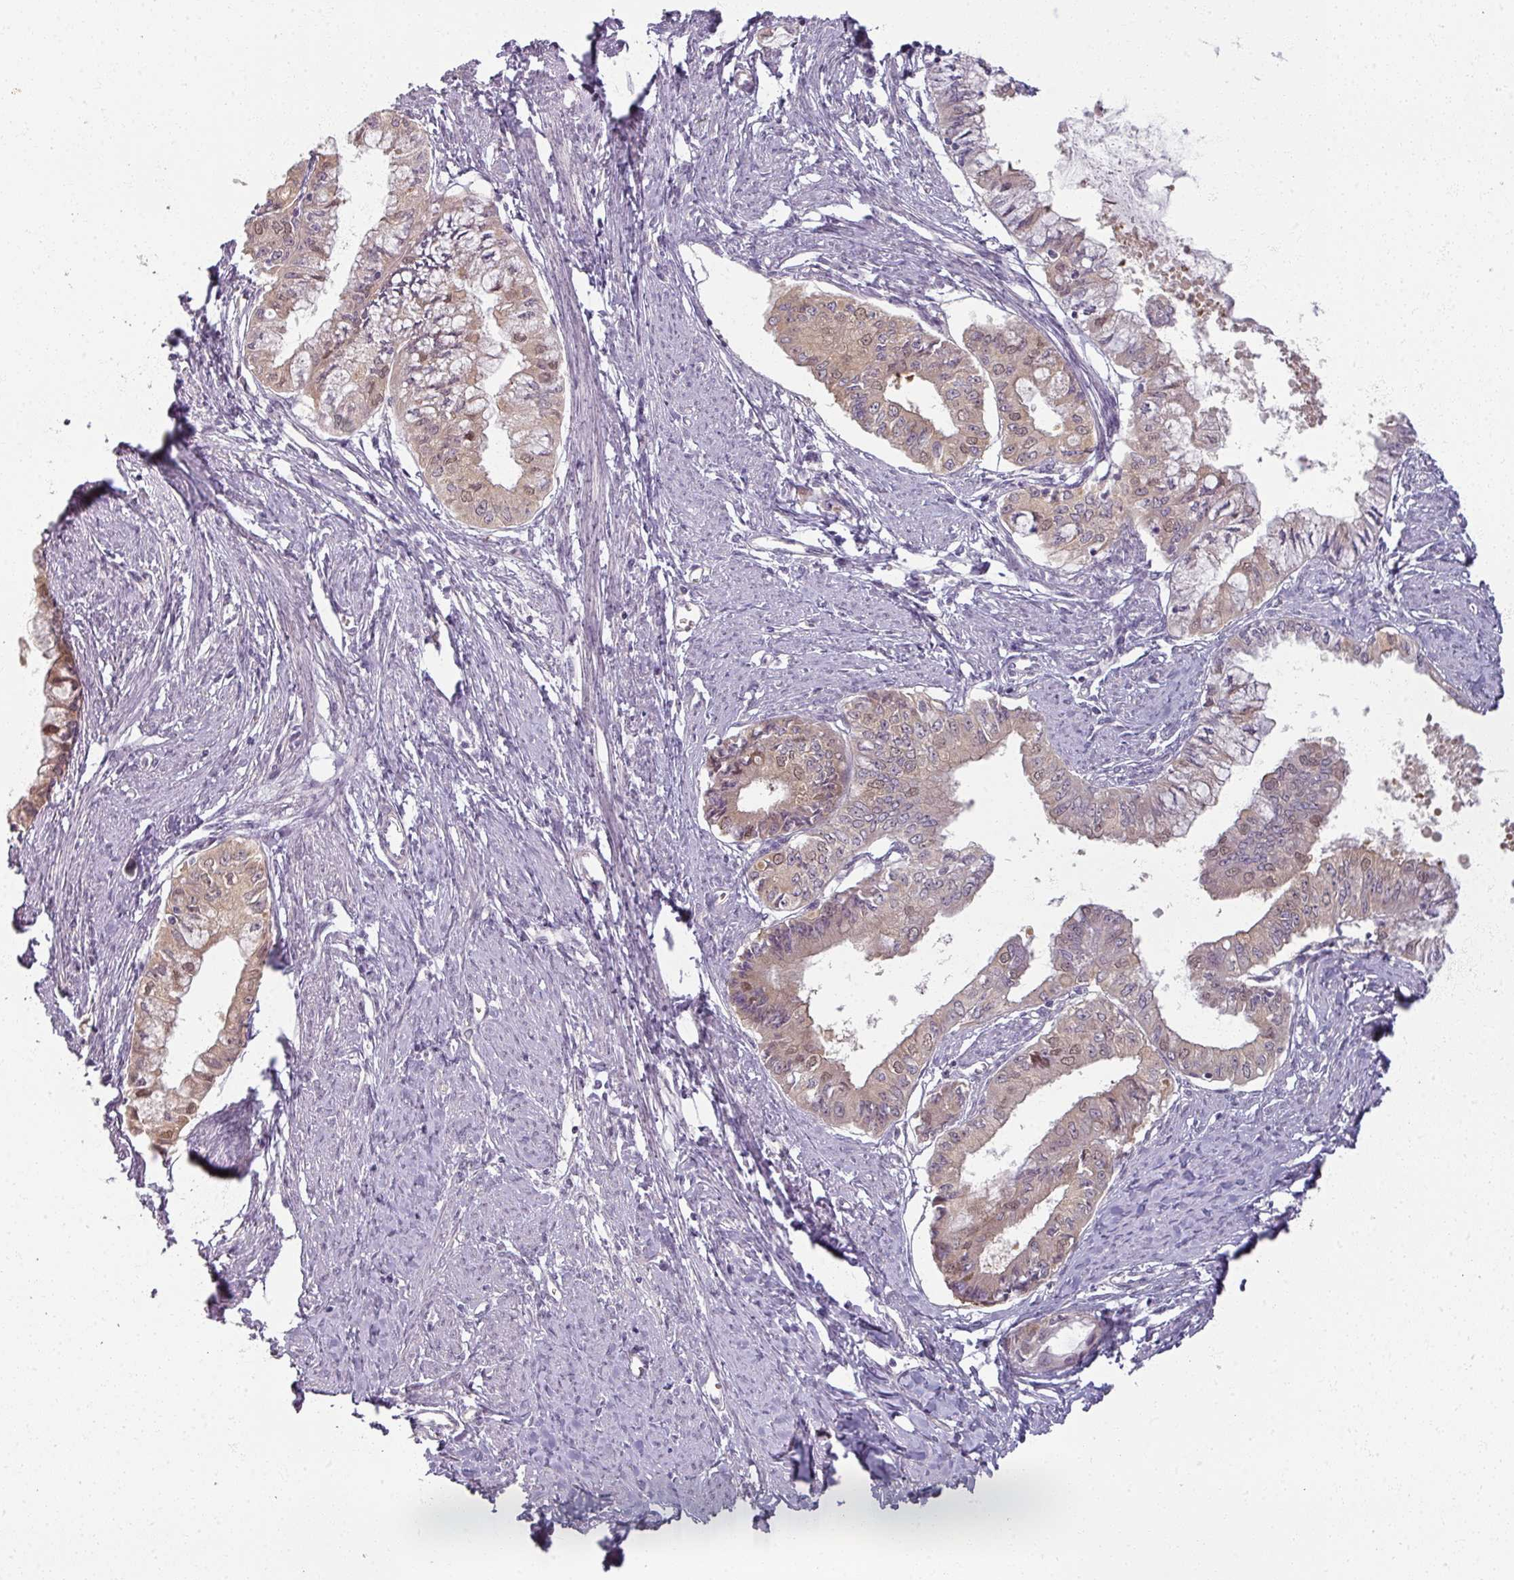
{"staining": {"intensity": "moderate", "quantity": "25%-75%", "location": "cytoplasmic/membranous,nuclear"}, "tissue": "endometrial cancer", "cell_type": "Tumor cells", "image_type": "cancer", "snomed": [{"axis": "morphology", "description": "Adenocarcinoma, NOS"}, {"axis": "topography", "description": "Endometrium"}], "caption": "Endometrial cancer stained with DAB IHC shows medium levels of moderate cytoplasmic/membranous and nuclear expression in about 25%-75% of tumor cells. (Stains: DAB (3,3'-diaminobenzidine) in brown, nuclei in blue, Microscopy: brightfield microscopy at high magnification).", "gene": "MYMK", "patient": {"sex": "female", "age": 76}}